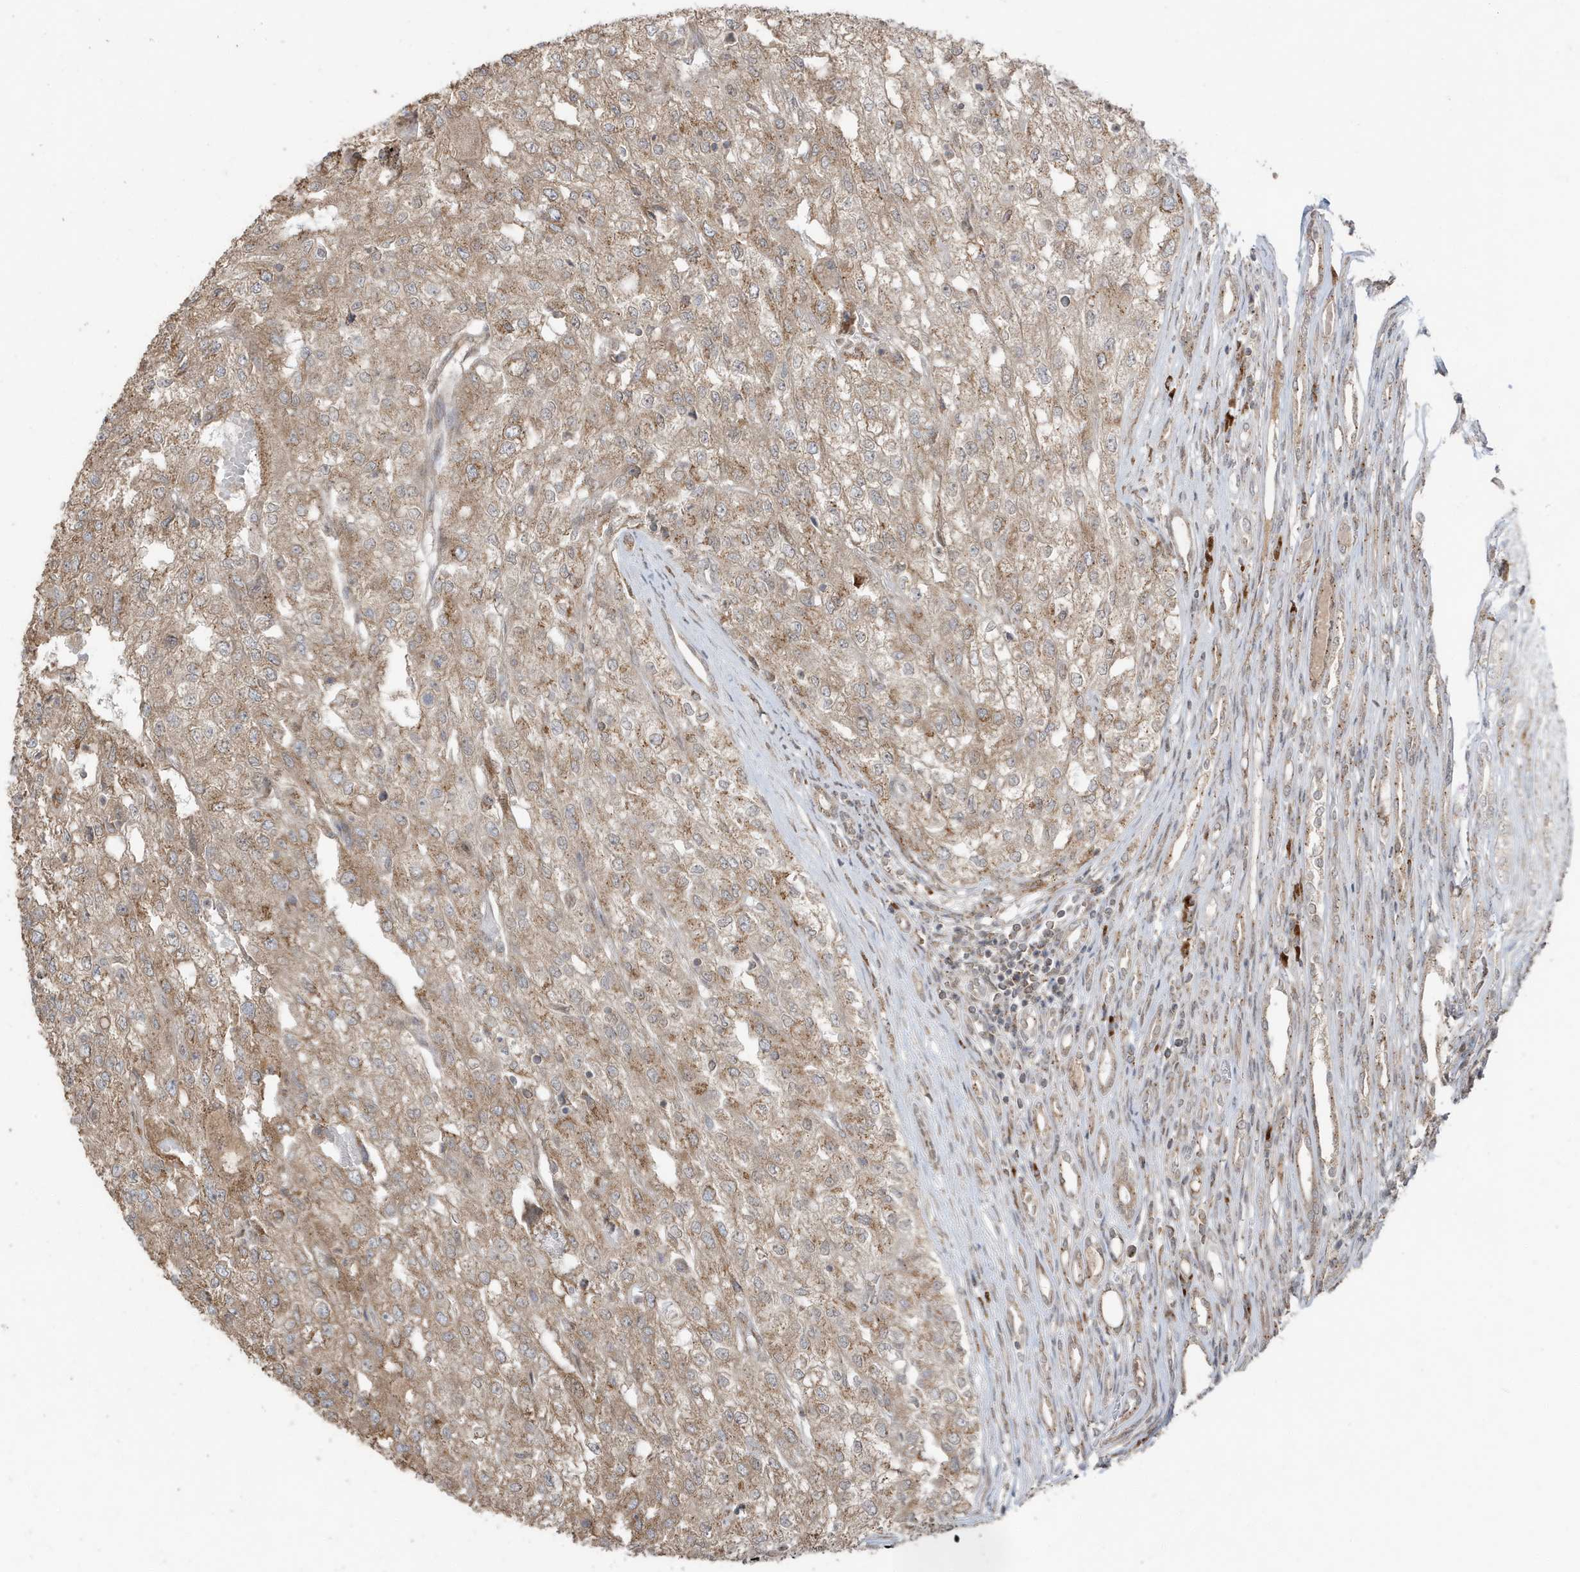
{"staining": {"intensity": "moderate", "quantity": ">75%", "location": "cytoplasmic/membranous"}, "tissue": "renal cancer", "cell_type": "Tumor cells", "image_type": "cancer", "snomed": [{"axis": "morphology", "description": "Adenocarcinoma, NOS"}, {"axis": "topography", "description": "Kidney"}], "caption": "Renal adenocarcinoma stained for a protein (brown) demonstrates moderate cytoplasmic/membranous positive positivity in about >75% of tumor cells.", "gene": "RER1", "patient": {"sex": "female", "age": 54}}